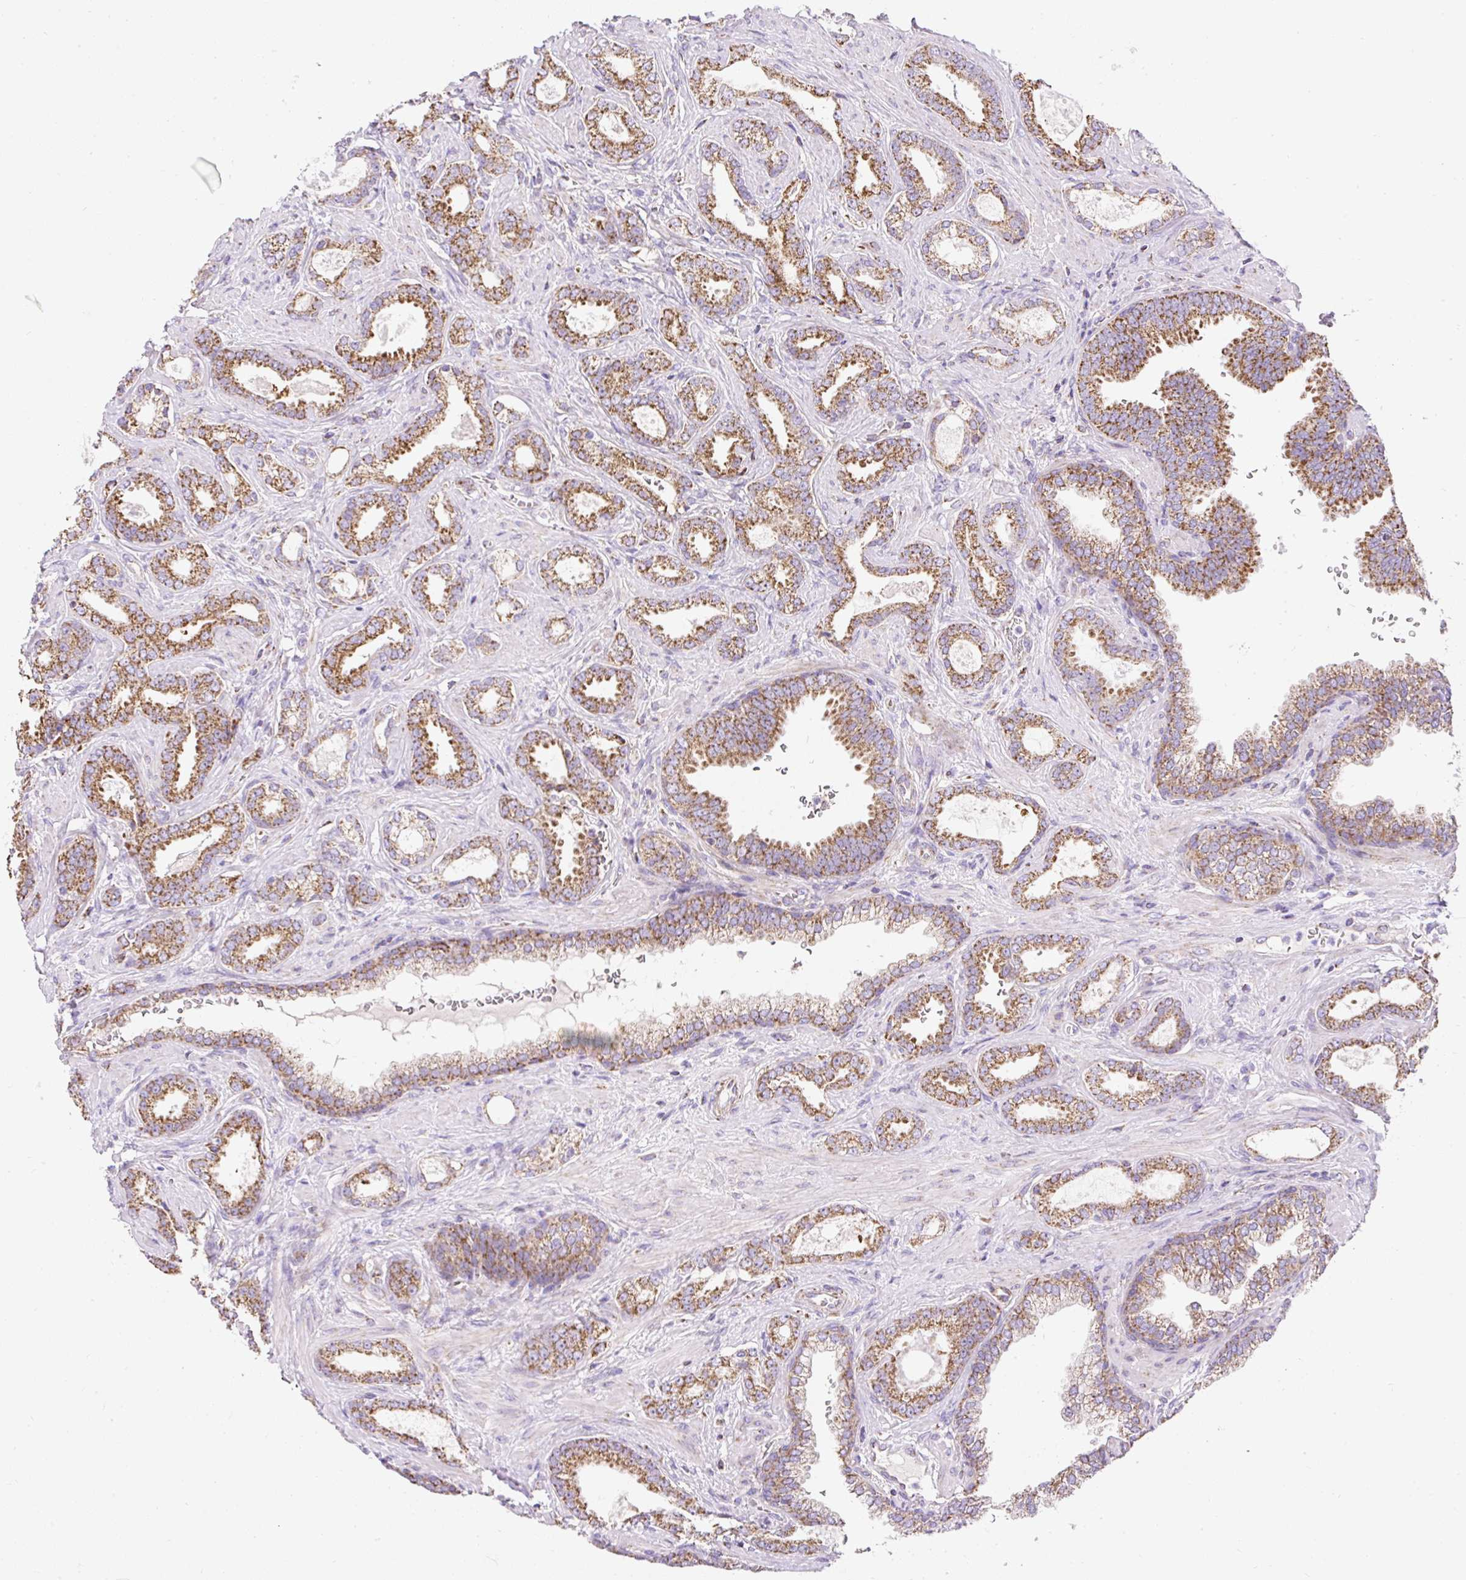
{"staining": {"intensity": "moderate", "quantity": ">75%", "location": "cytoplasmic/membranous"}, "tissue": "prostate cancer", "cell_type": "Tumor cells", "image_type": "cancer", "snomed": [{"axis": "morphology", "description": "Adenocarcinoma, High grade"}, {"axis": "topography", "description": "Prostate"}], "caption": "Prostate cancer tissue shows moderate cytoplasmic/membranous positivity in approximately >75% of tumor cells, visualized by immunohistochemistry. The staining was performed using DAB, with brown indicating positive protein expression. Nuclei are stained blue with hematoxylin.", "gene": "DAAM2", "patient": {"sex": "male", "age": 58}}